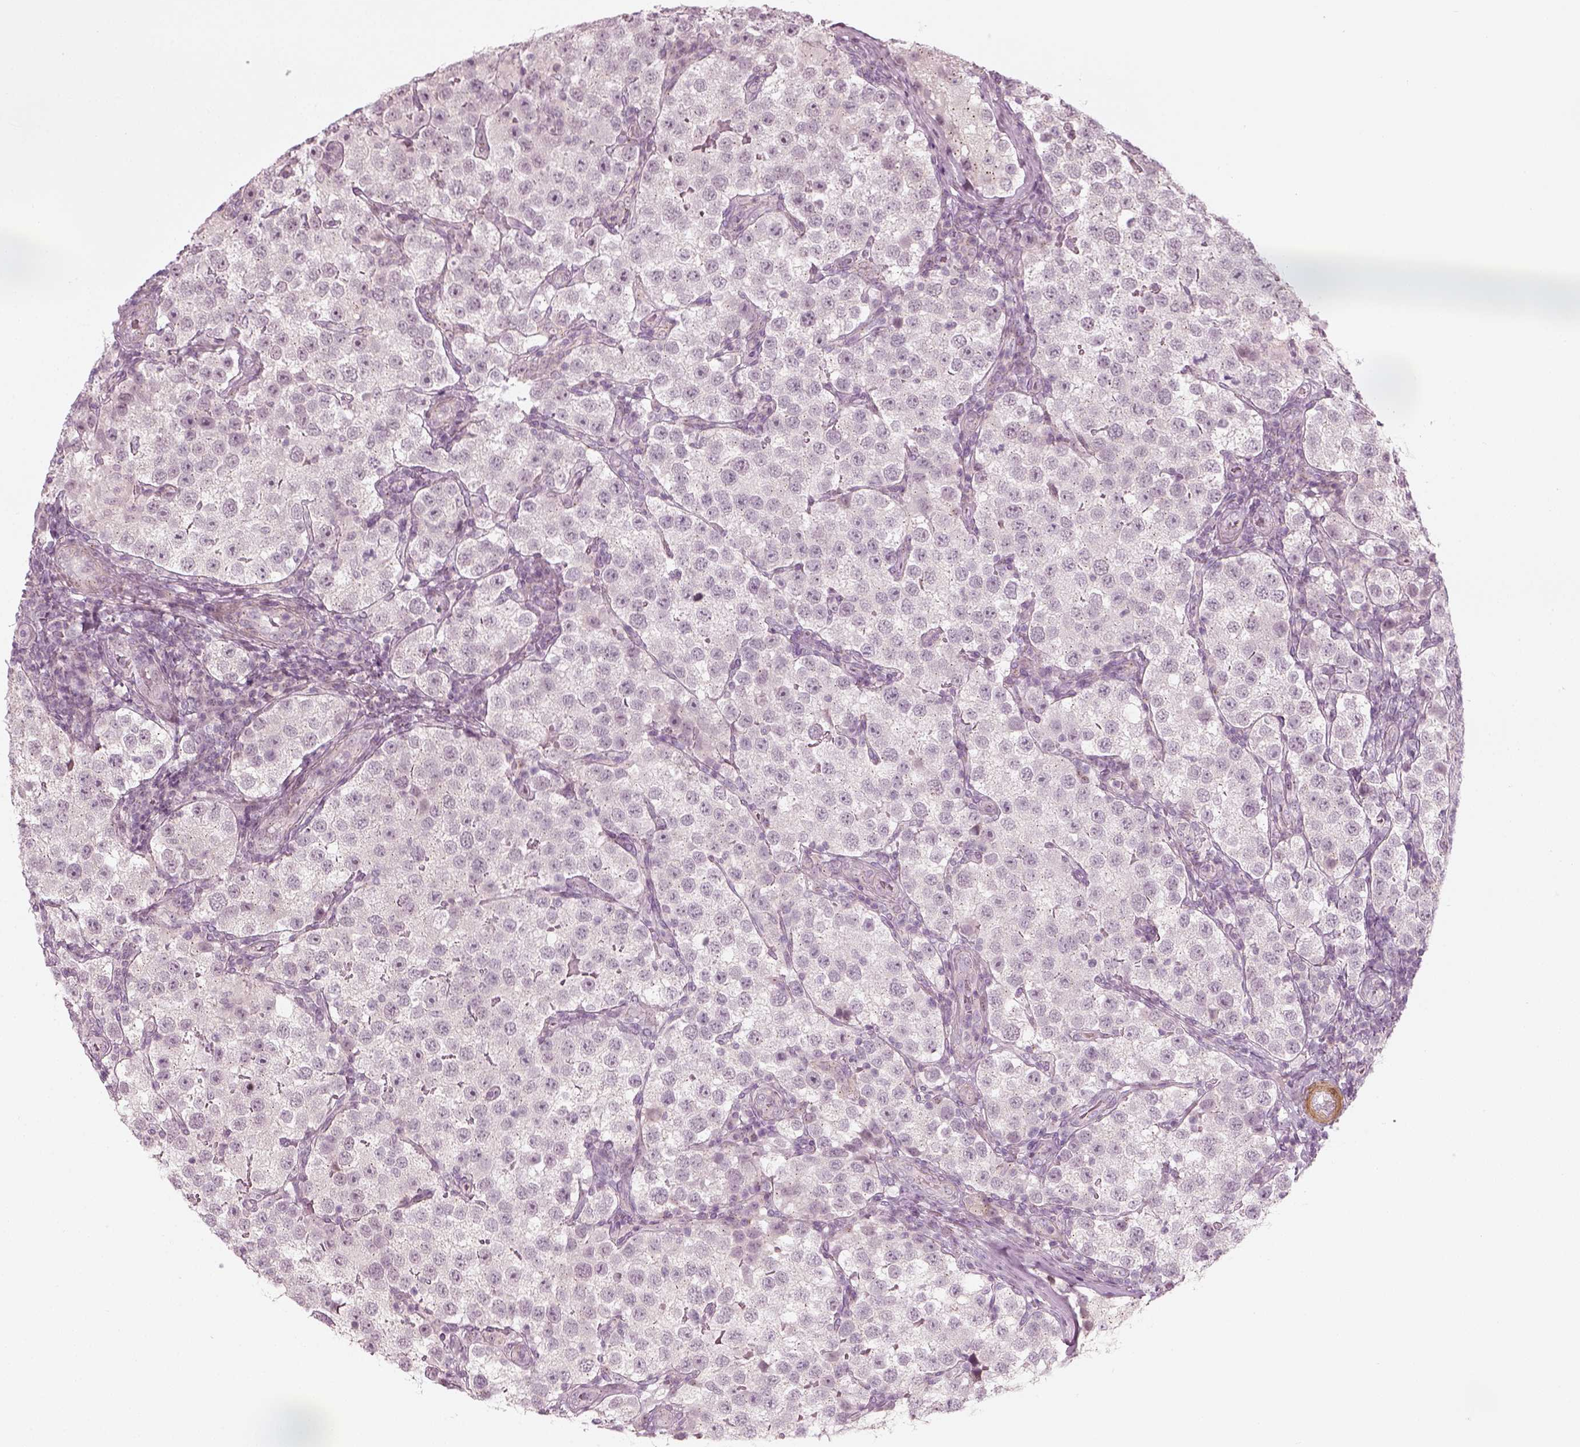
{"staining": {"intensity": "negative", "quantity": "none", "location": "none"}, "tissue": "testis cancer", "cell_type": "Tumor cells", "image_type": "cancer", "snomed": [{"axis": "morphology", "description": "Seminoma, NOS"}, {"axis": "topography", "description": "Testis"}], "caption": "The immunohistochemistry image has no significant staining in tumor cells of testis cancer tissue.", "gene": "MLIP", "patient": {"sex": "male", "age": 37}}